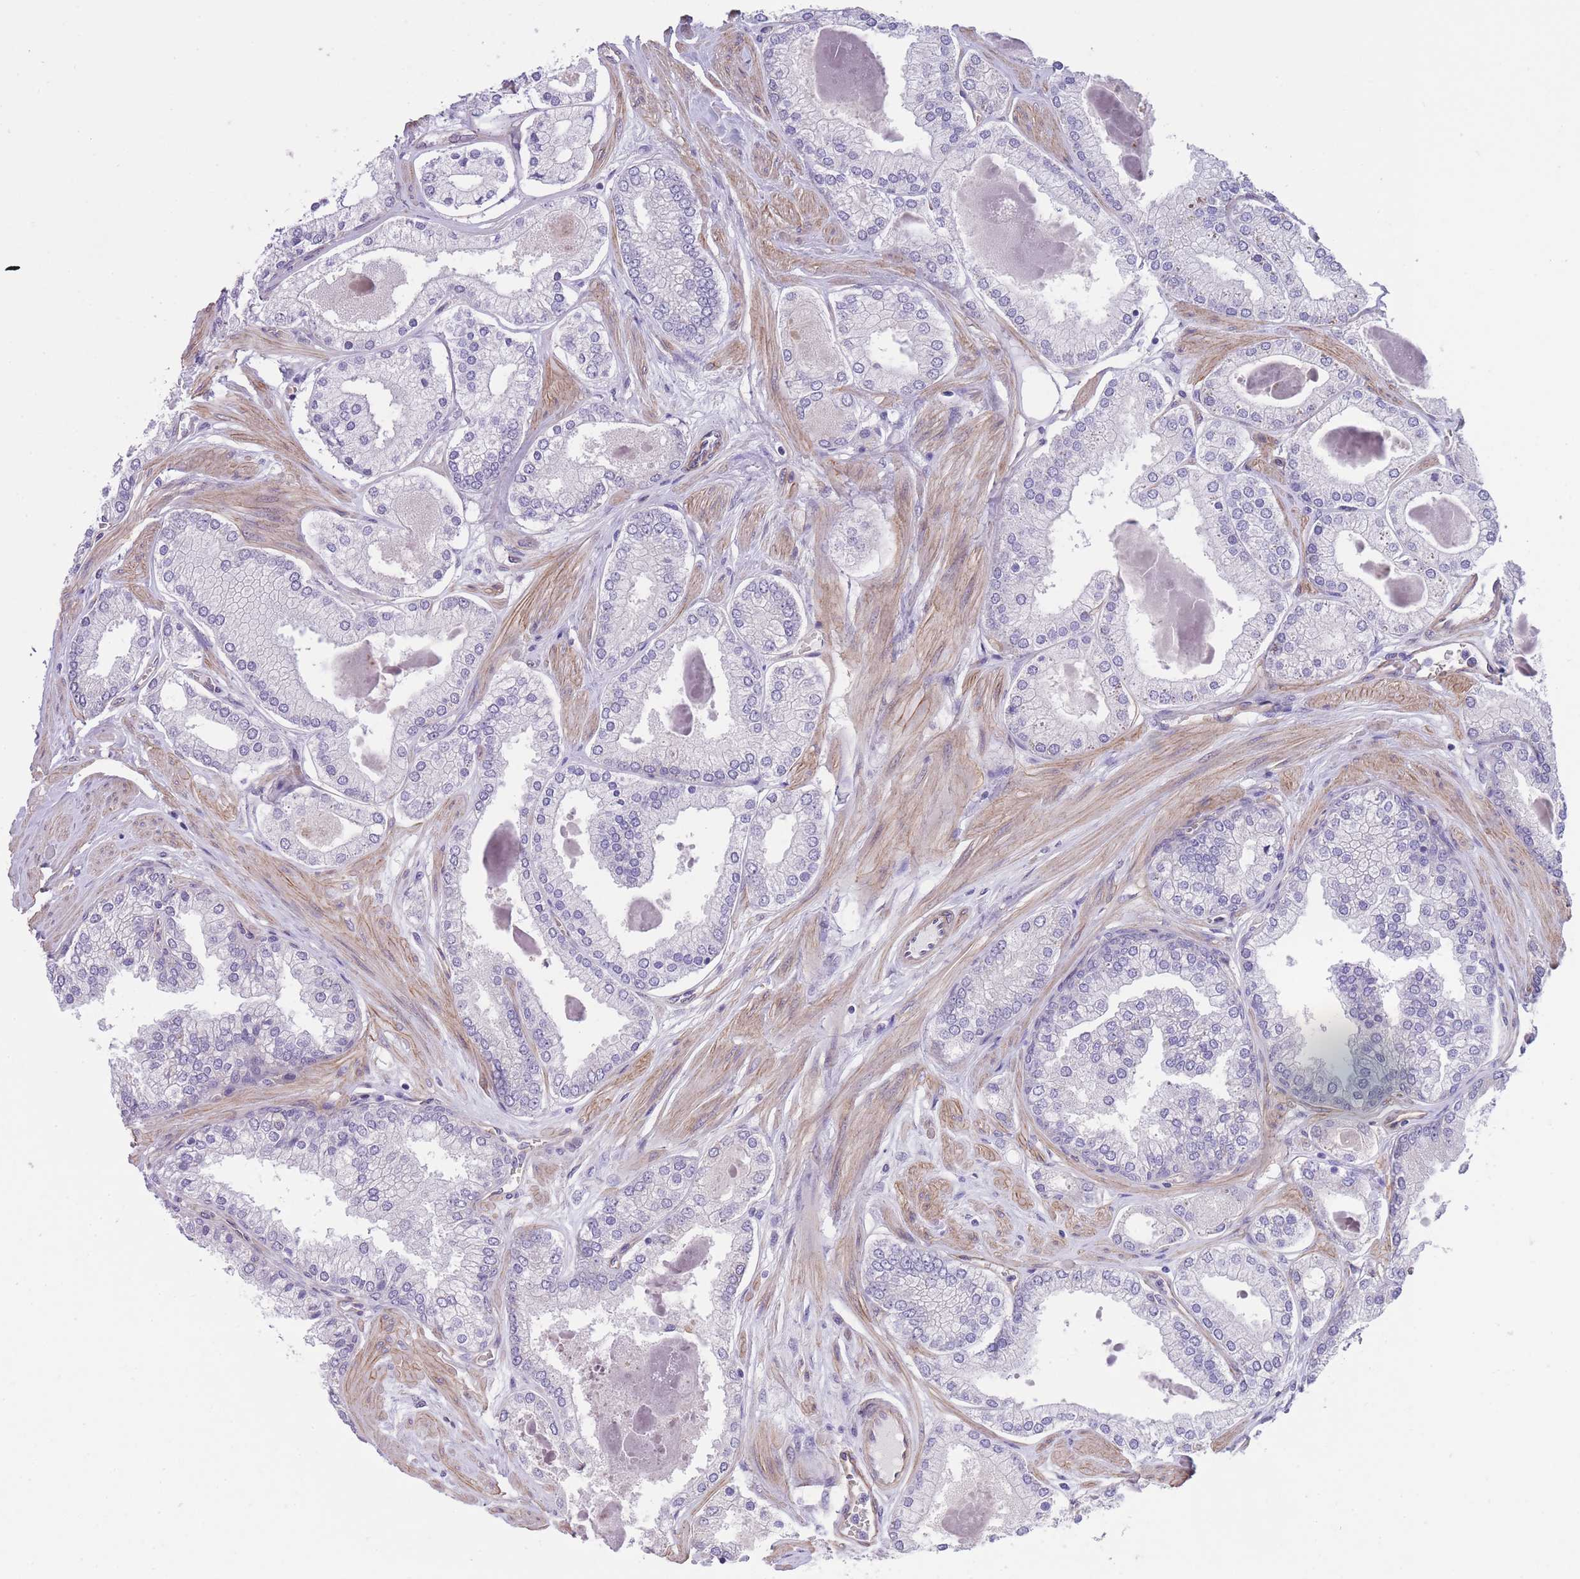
{"staining": {"intensity": "negative", "quantity": "none", "location": "none"}, "tissue": "prostate cancer", "cell_type": "Tumor cells", "image_type": "cancer", "snomed": [{"axis": "morphology", "description": "Adenocarcinoma, Low grade"}, {"axis": "topography", "description": "Prostate"}], "caption": "The IHC photomicrograph has no significant positivity in tumor cells of prostate cancer tissue. (DAB (3,3'-diaminobenzidine) immunohistochemistry (IHC), high magnification).", "gene": "QTRT1", "patient": {"sex": "male", "age": 42}}